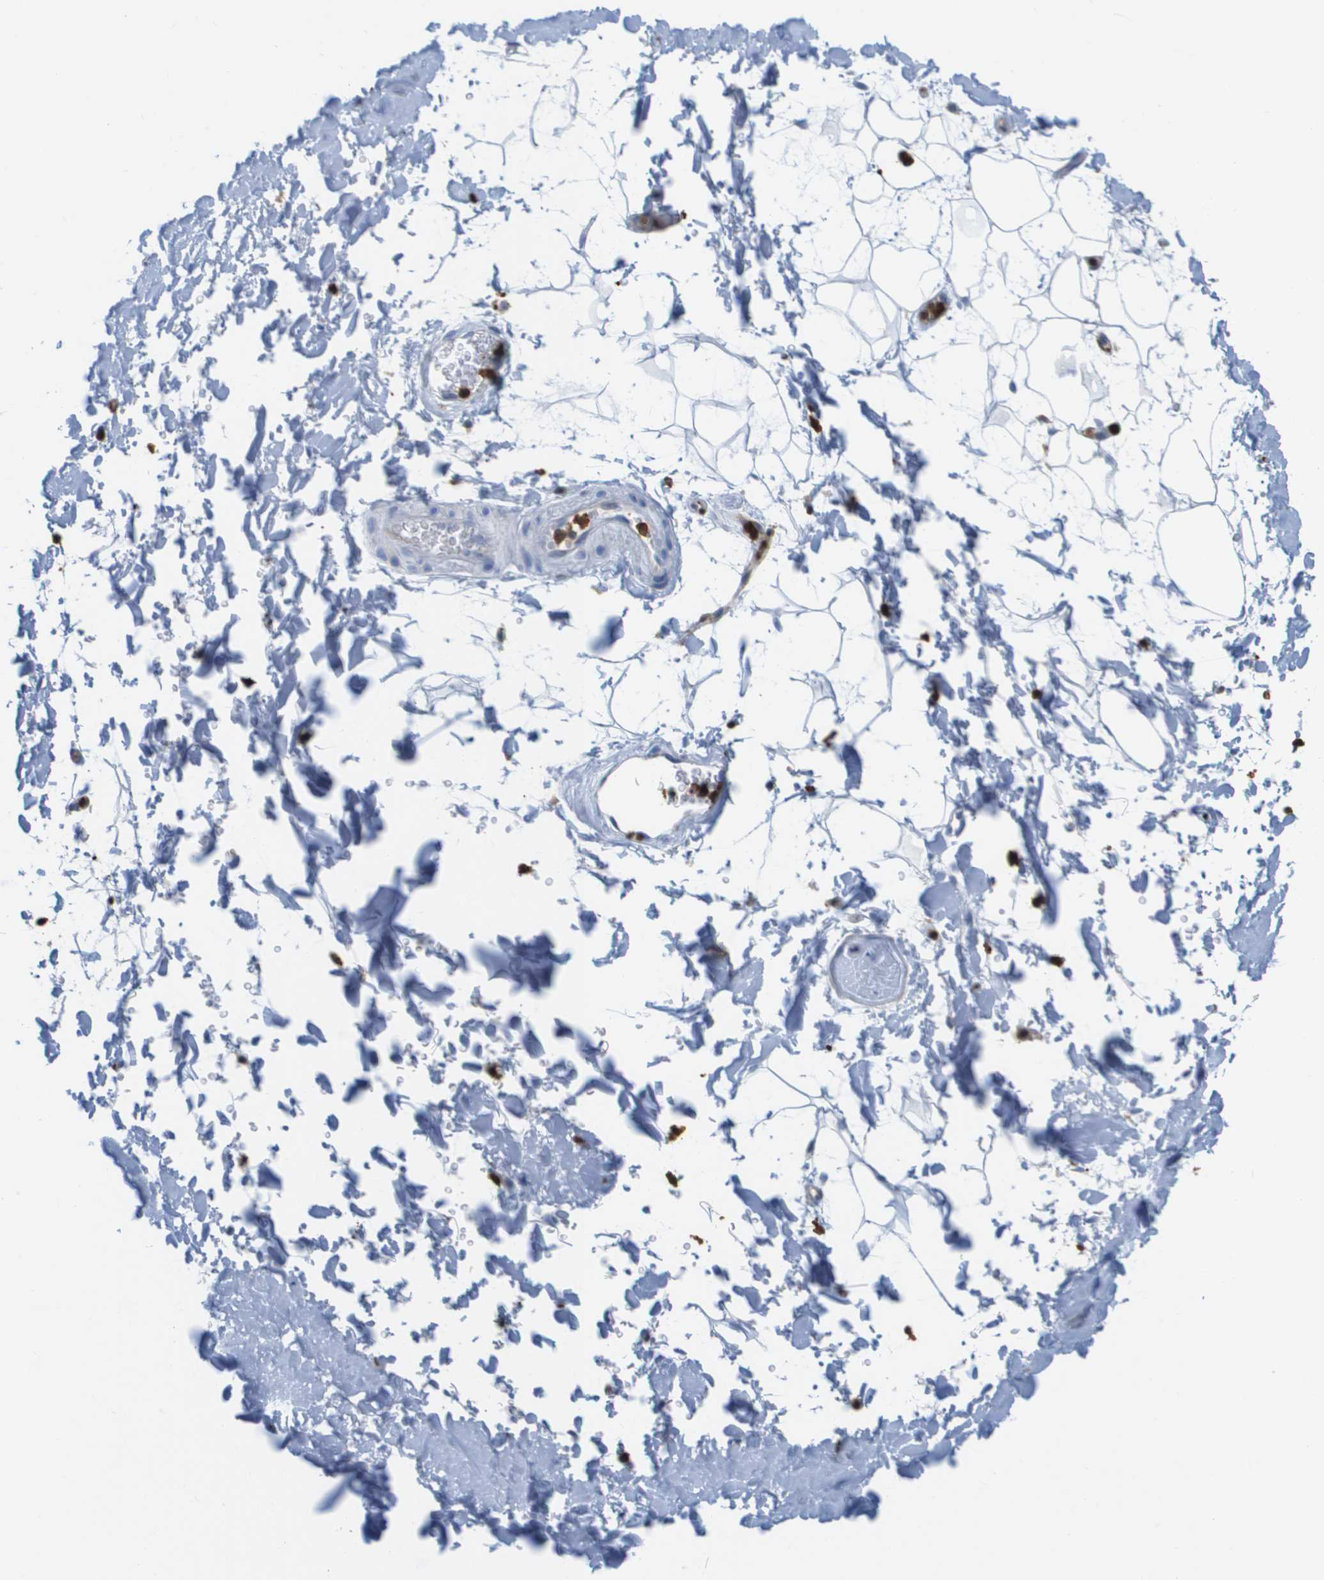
{"staining": {"intensity": "negative", "quantity": "none", "location": "none"}, "tissue": "adipose tissue", "cell_type": "Adipocytes", "image_type": "normal", "snomed": [{"axis": "morphology", "description": "Normal tissue, NOS"}, {"axis": "topography", "description": "Soft tissue"}], "caption": "Adipose tissue stained for a protein using immunohistochemistry shows no expression adipocytes.", "gene": "DOCK5", "patient": {"sex": "male", "age": 72}}